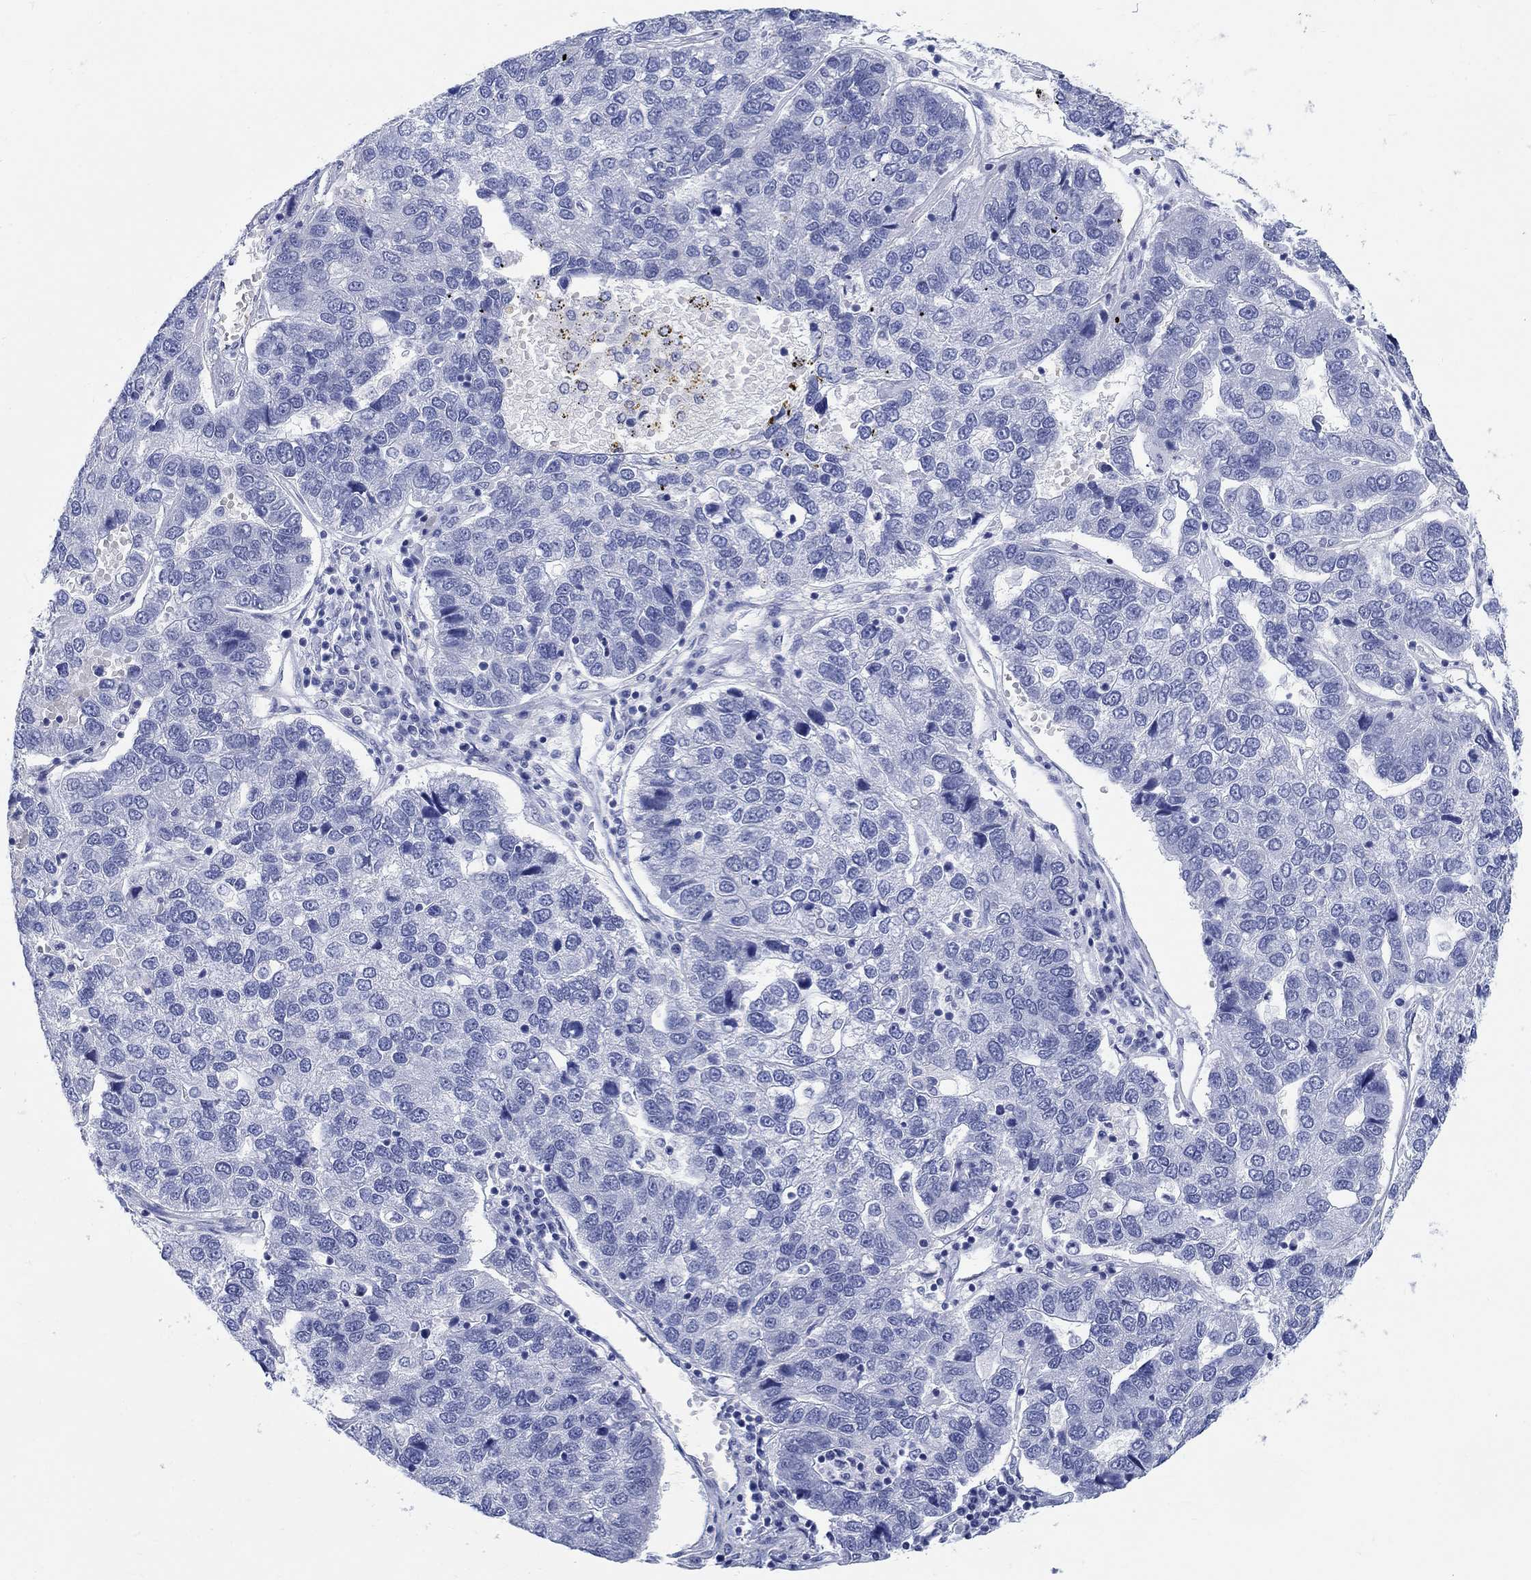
{"staining": {"intensity": "negative", "quantity": "none", "location": "none"}, "tissue": "pancreatic cancer", "cell_type": "Tumor cells", "image_type": "cancer", "snomed": [{"axis": "morphology", "description": "Adenocarcinoma, NOS"}, {"axis": "topography", "description": "Pancreas"}], "caption": "A high-resolution micrograph shows immunohistochemistry (IHC) staining of pancreatic cancer, which exhibits no significant positivity in tumor cells.", "gene": "ANKS1B", "patient": {"sex": "female", "age": 61}}